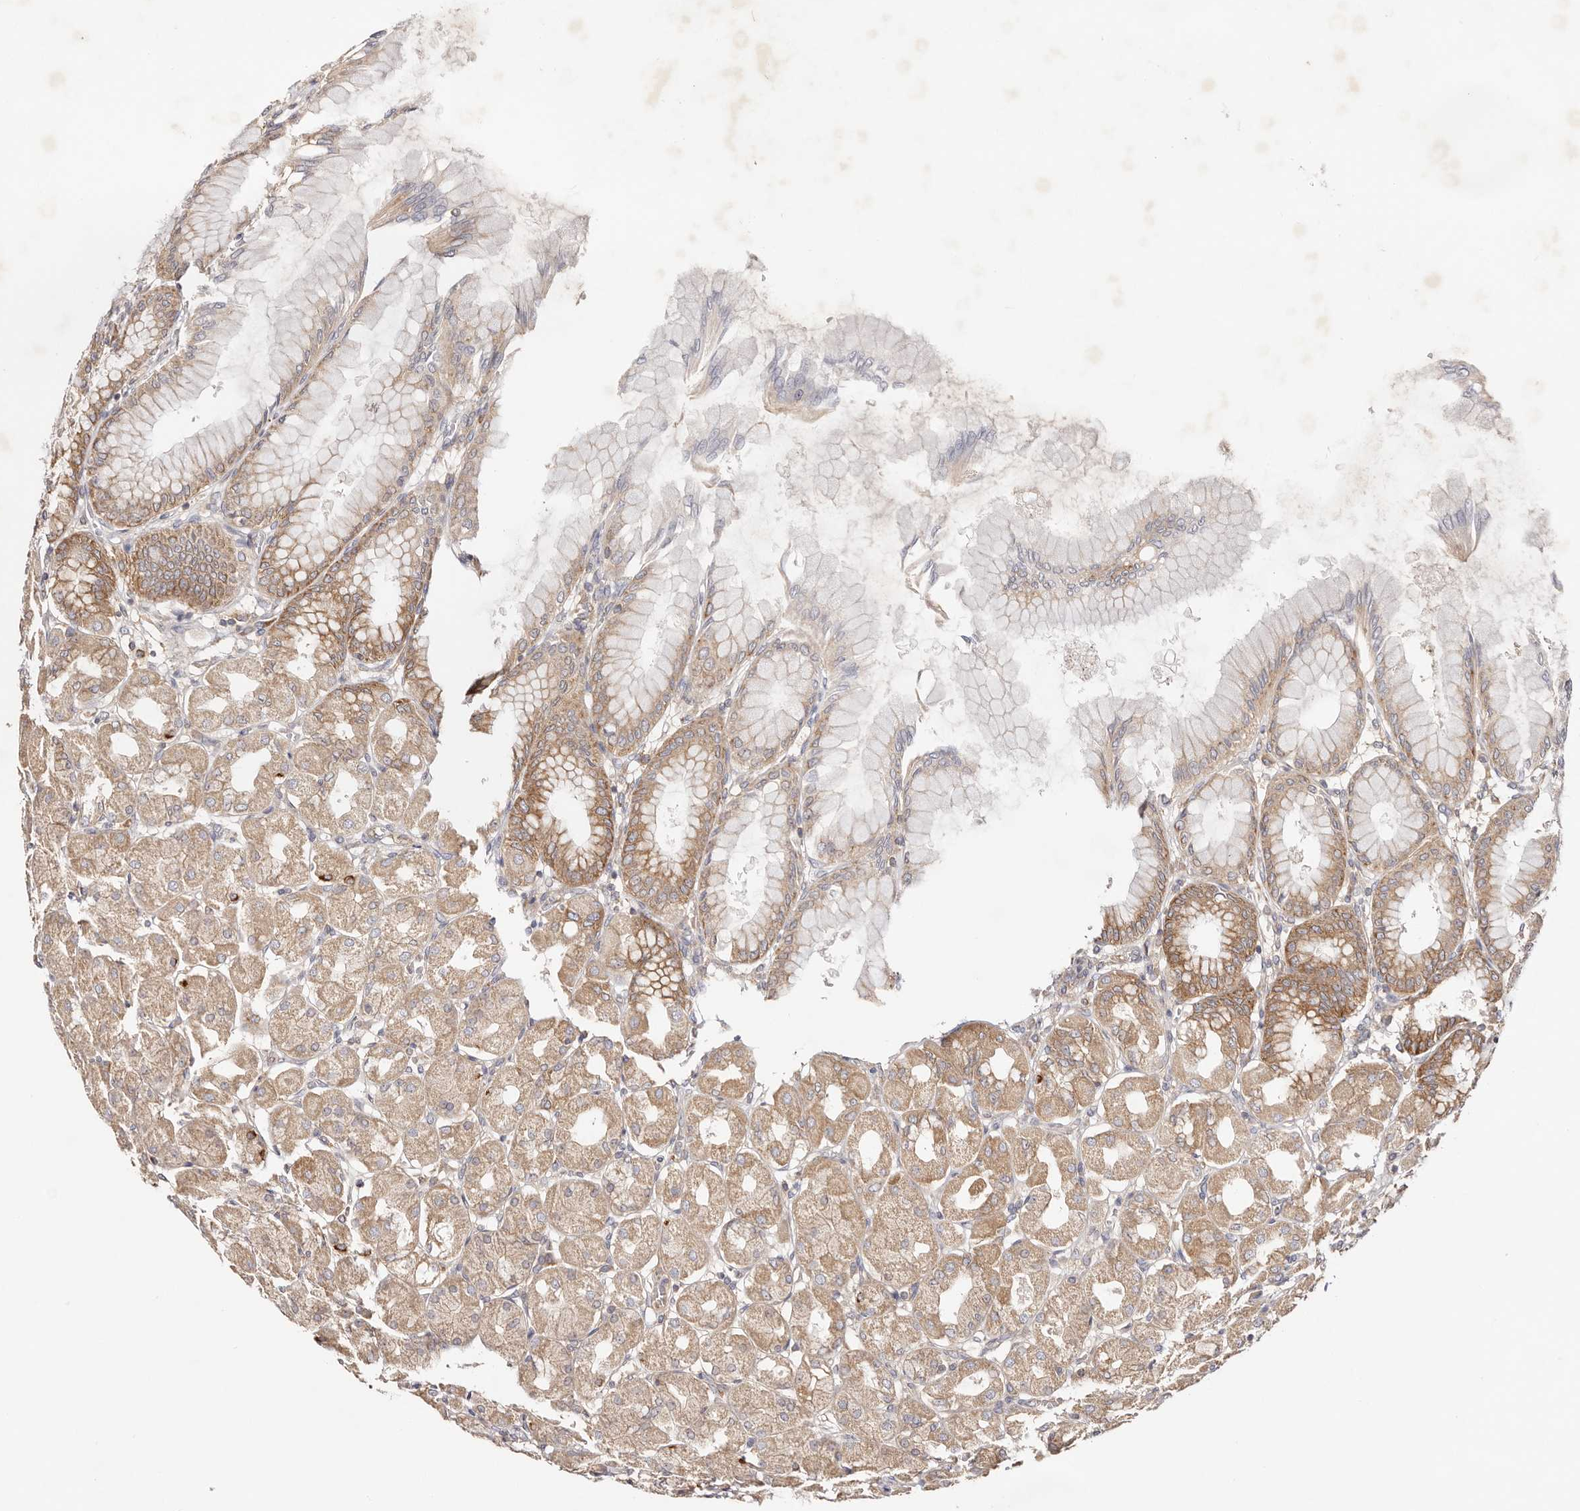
{"staining": {"intensity": "strong", "quantity": ">75%", "location": "cytoplasmic/membranous"}, "tissue": "stomach", "cell_type": "Glandular cells", "image_type": "normal", "snomed": [{"axis": "morphology", "description": "Normal tissue, NOS"}, {"axis": "topography", "description": "Stomach, upper"}], "caption": "A brown stain labels strong cytoplasmic/membranous positivity of a protein in glandular cells of normal human stomach. (IHC, brightfield microscopy, high magnification).", "gene": "GNA13", "patient": {"sex": "female", "age": 56}}